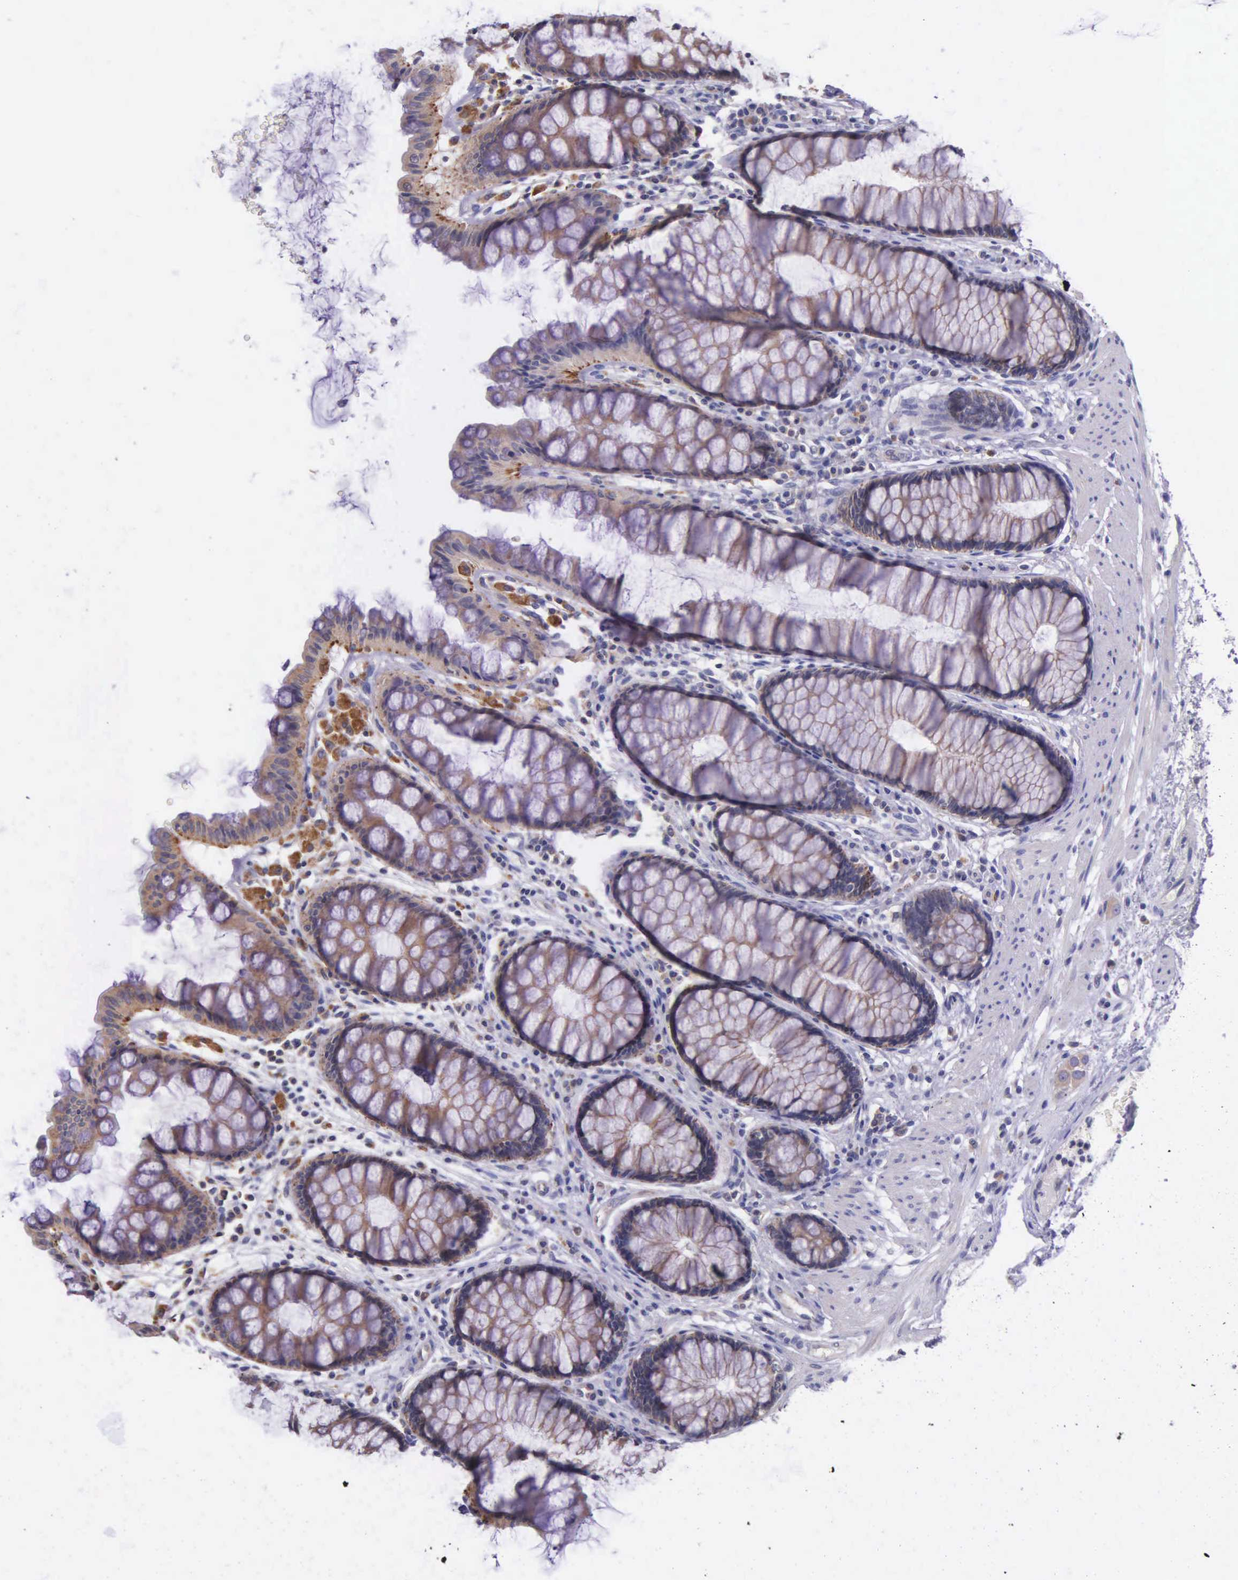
{"staining": {"intensity": "weak", "quantity": ">75%", "location": "cytoplasmic/membranous"}, "tissue": "rectum", "cell_type": "Glandular cells", "image_type": "normal", "snomed": [{"axis": "morphology", "description": "Normal tissue, NOS"}, {"axis": "topography", "description": "Rectum"}], "caption": "Approximately >75% of glandular cells in unremarkable rectum reveal weak cytoplasmic/membranous protein positivity as visualized by brown immunohistochemical staining.", "gene": "NSDHL", "patient": {"sex": "male", "age": 77}}